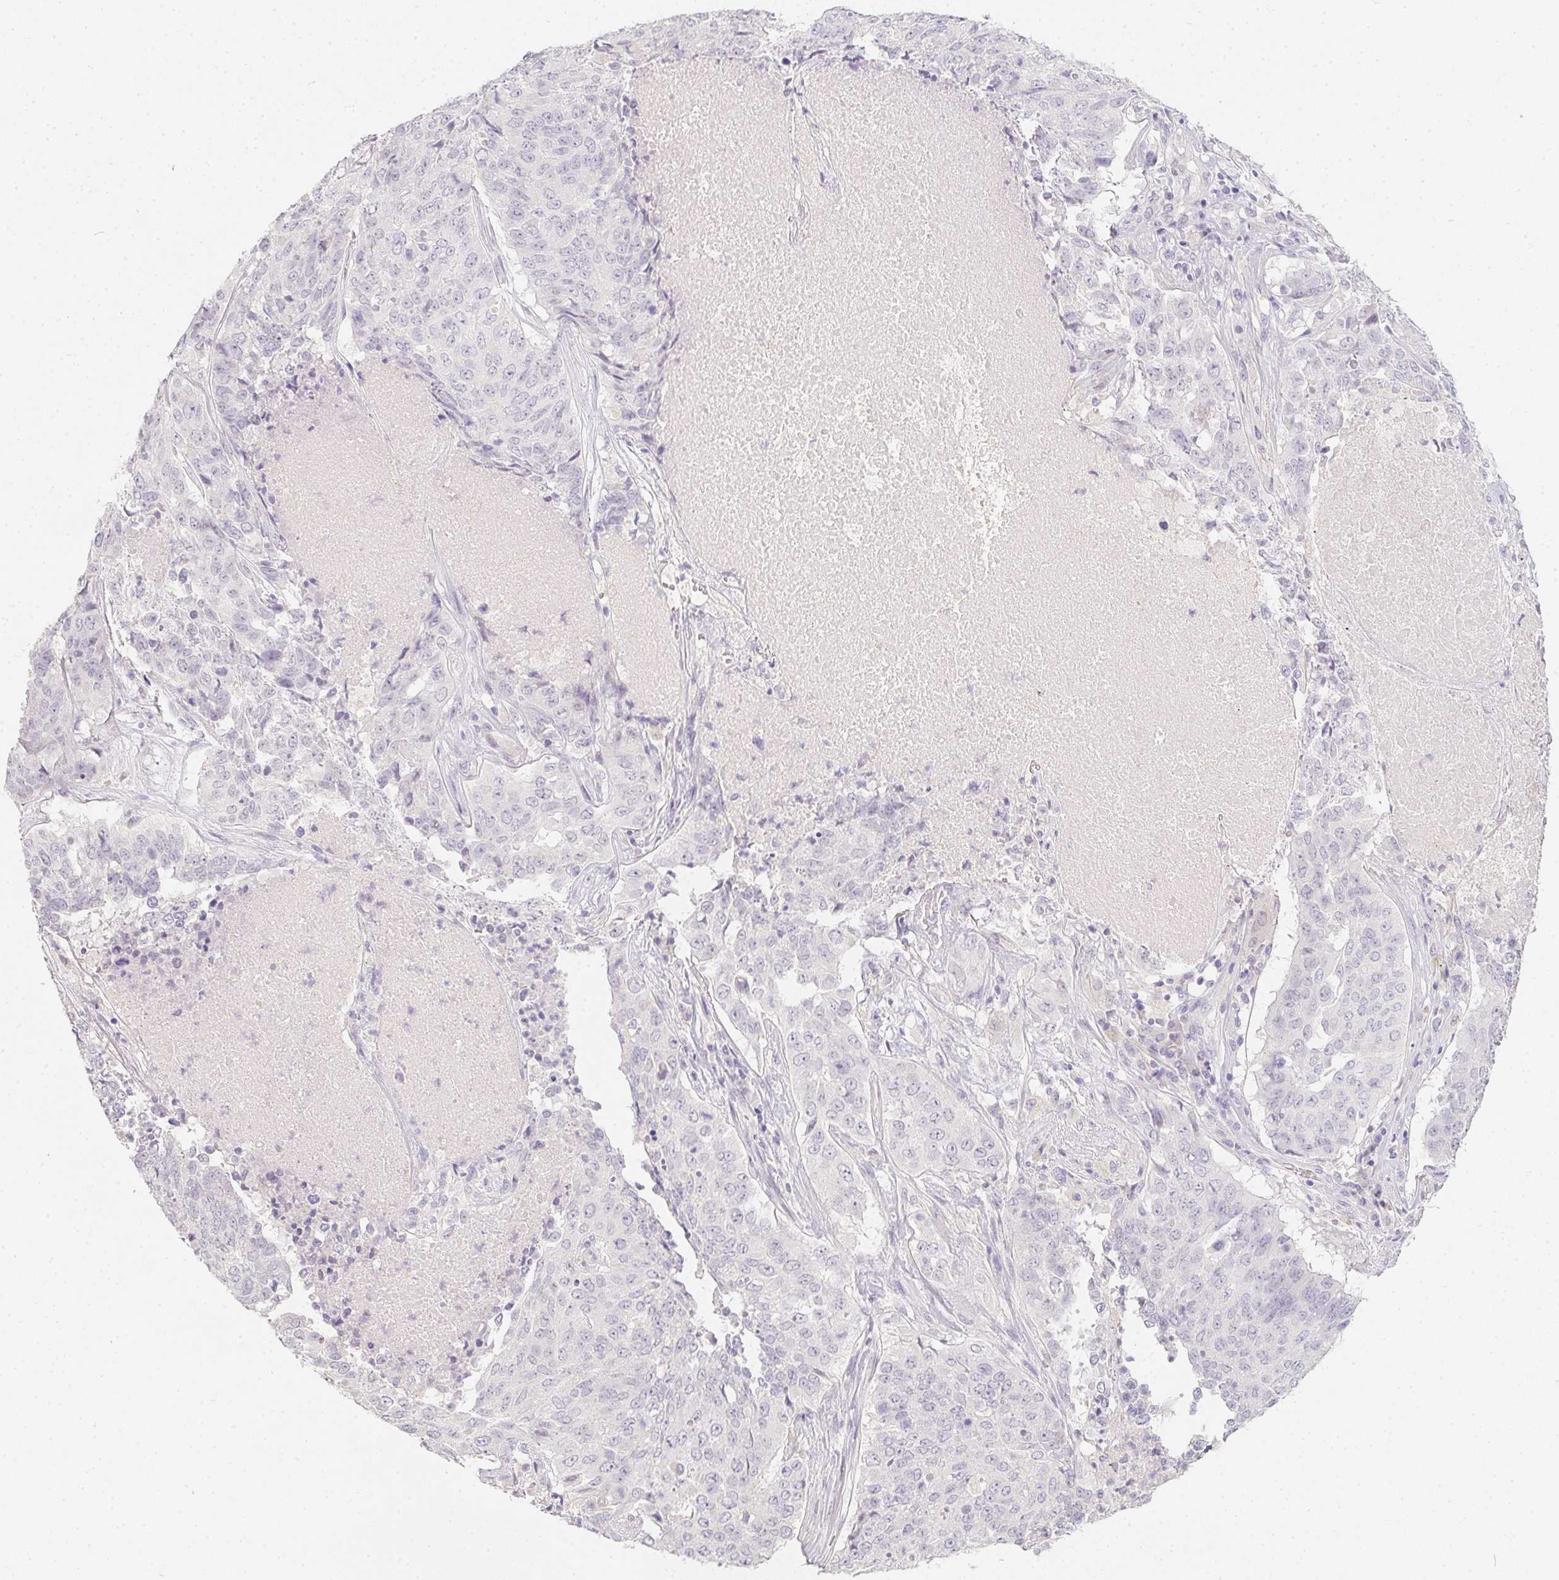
{"staining": {"intensity": "negative", "quantity": "none", "location": "none"}, "tissue": "lung cancer", "cell_type": "Tumor cells", "image_type": "cancer", "snomed": [{"axis": "morphology", "description": "Normal tissue, NOS"}, {"axis": "morphology", "description": "Squamous cell carcinoma, NOS"}, {"axis": "topography", "description": "Bronchus"}, {"axis": "topography", "description": "Lung"}], "caption": "Immunohistochemistry (IHC) photomicrograph of neoplastic tissue: human lung cancer (squamous cell carcinoma) stained with DAB exhibits no significant protein staining in tumor cells.", "gene": "ZBBX", "patient": {"sex": "male", "age": 64}}